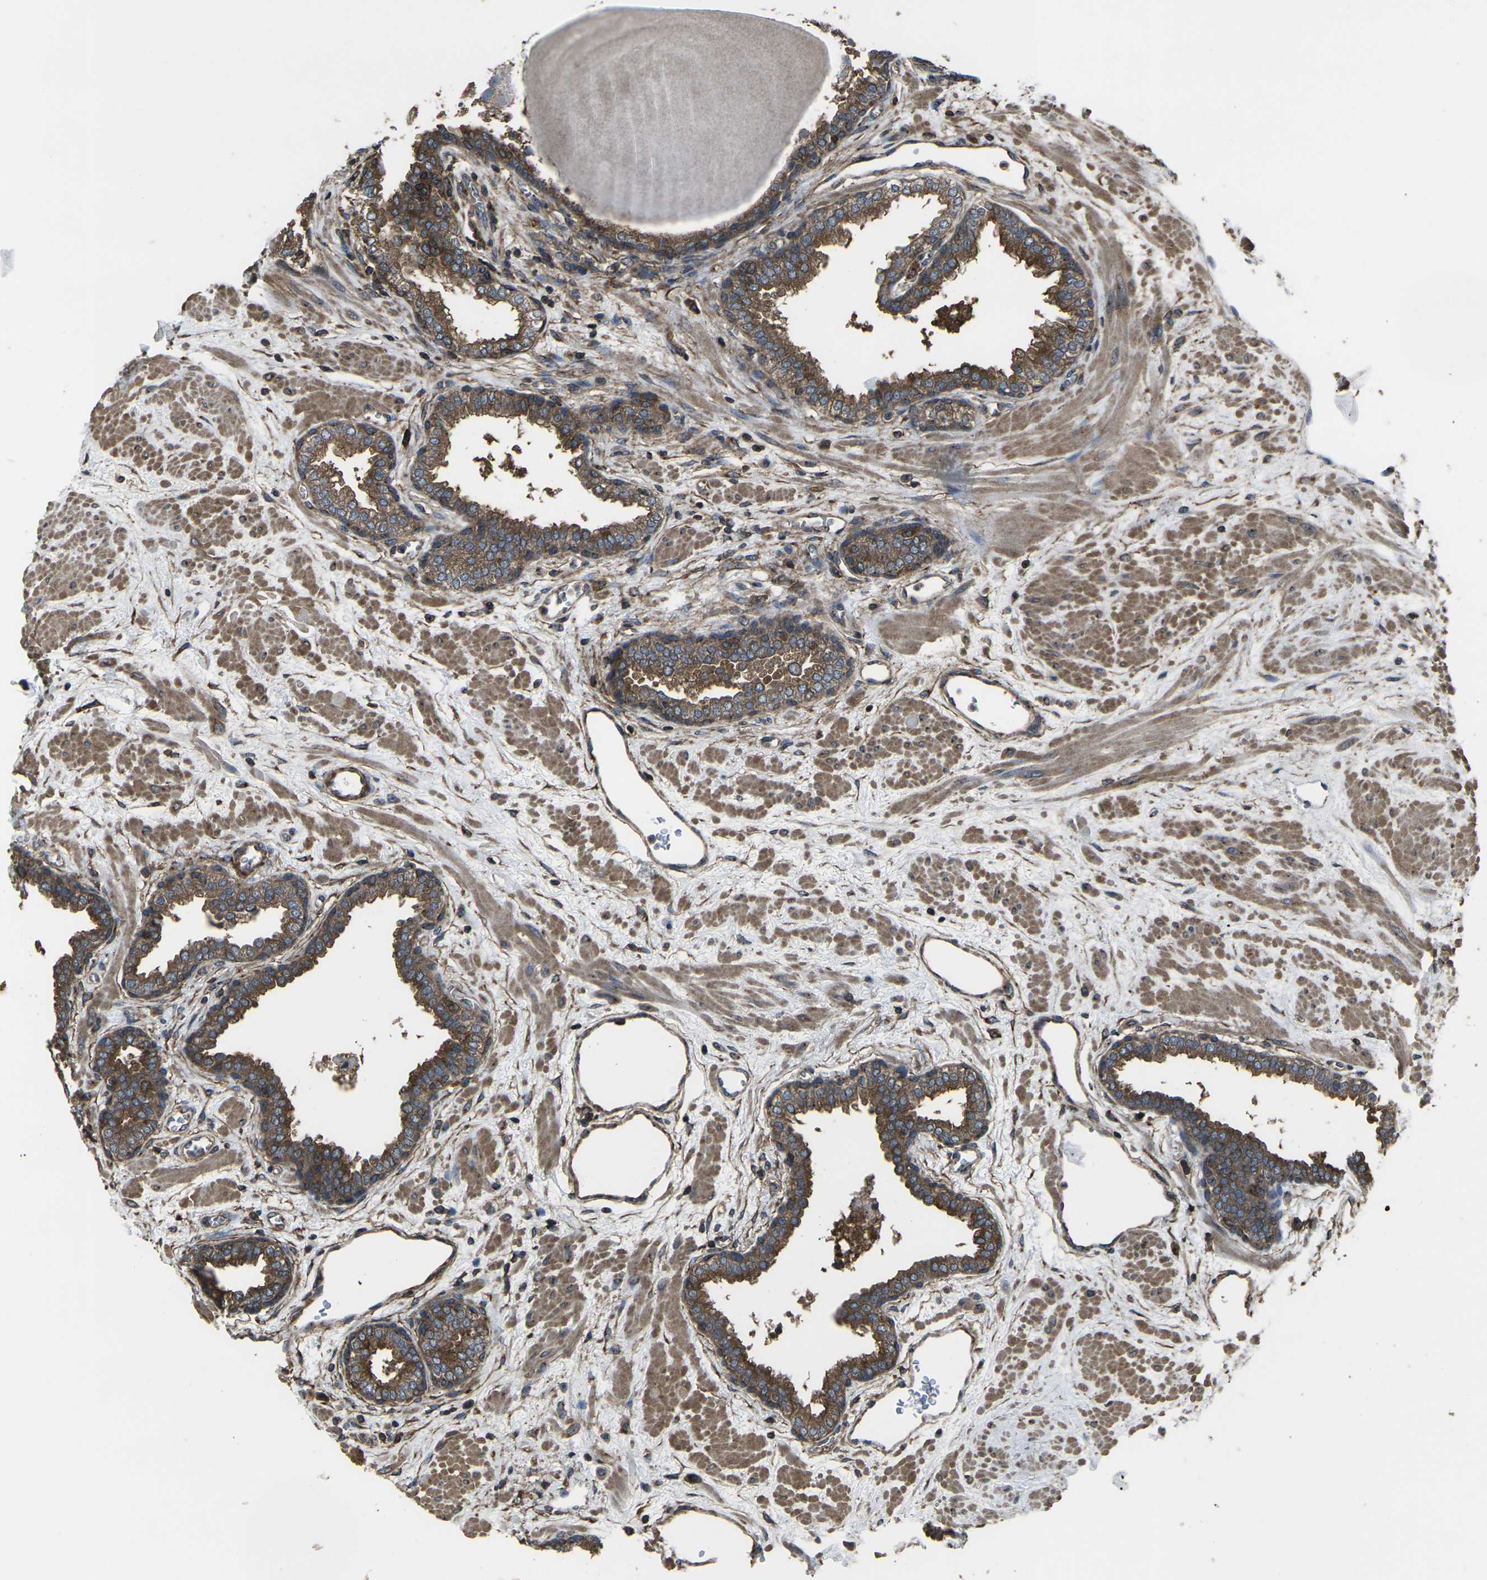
{"staining": {"intensity": "moderate", "quantity": ">75%", "location": "cytoplasmic/membranous"}, "tissue": "prostate", "cell_type": "Glandular cells", "image_type": "normal", "snomed": [{"axis": "morphology", "description": "Normal tissue, NOS"}, {"axis": "topography", "description": "Prostate"}], "caption": "This is a micrograph of immunohistochemistry (IHC) staining of unremarkable prostate, which shows moderate expression in the cytoplasmic/membranous of glandular cells.", "gene": "PRKACB", "patient": {"sex": "male", "age": 51}}